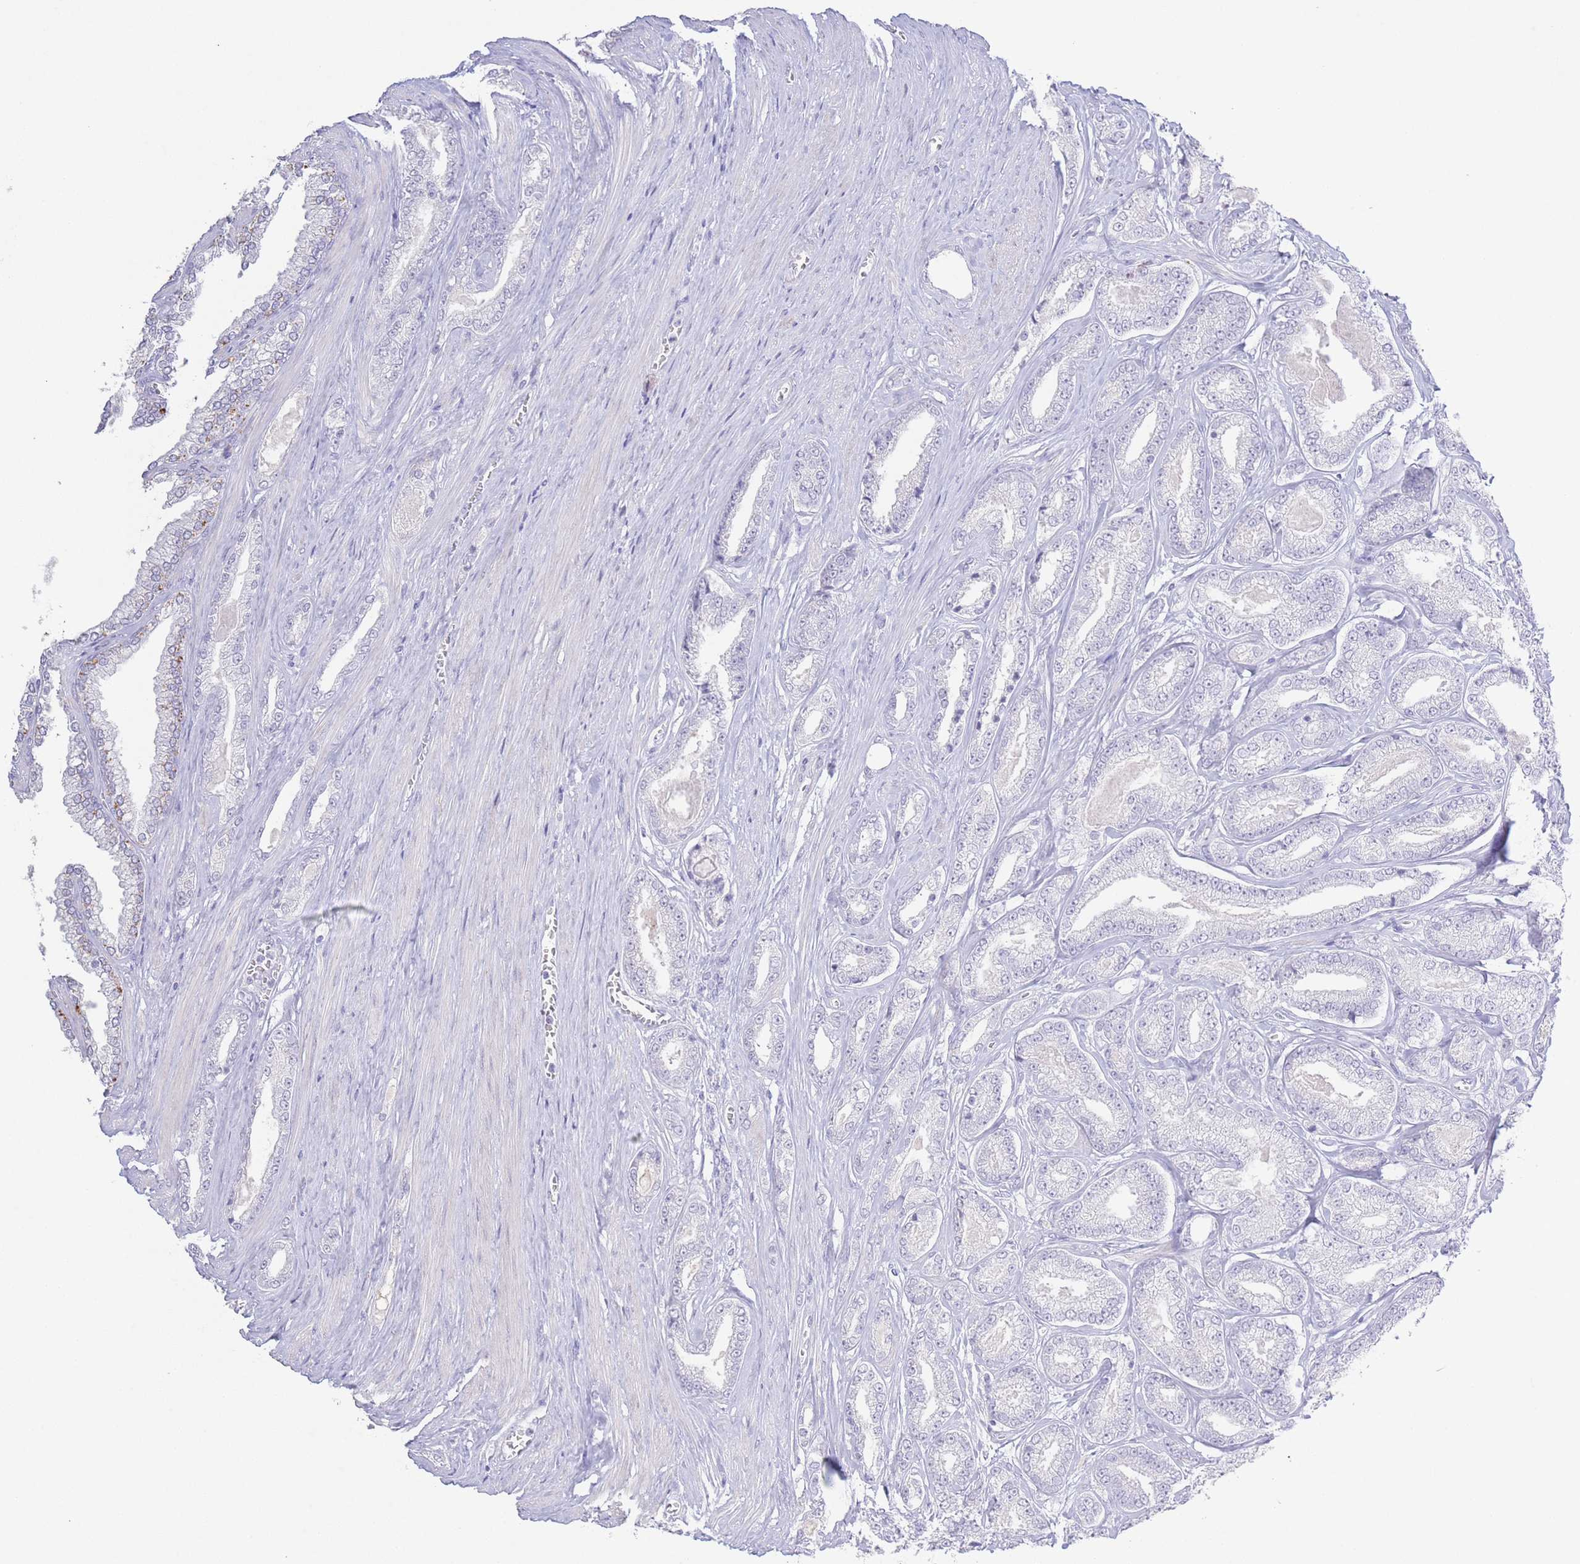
{"staining": {"intensity": "negative", "quantity": "none", "location": "none"}, "tissue": "prostate cancer", "cell_type": "Tumor cells", "image_type": "cancer", "snomed": [{"axis": "morphology", "description": "Adenocarcinoma, NOS"}, {"axis": "topography", "description": "Prostate and seminal vesicle, NOS"}], "caption": "A photomicrograph of human prostate cancer is negative for staining in tumor cells.", "gene": "PKLR", "patient": {"sex": "male", "age": 76}}